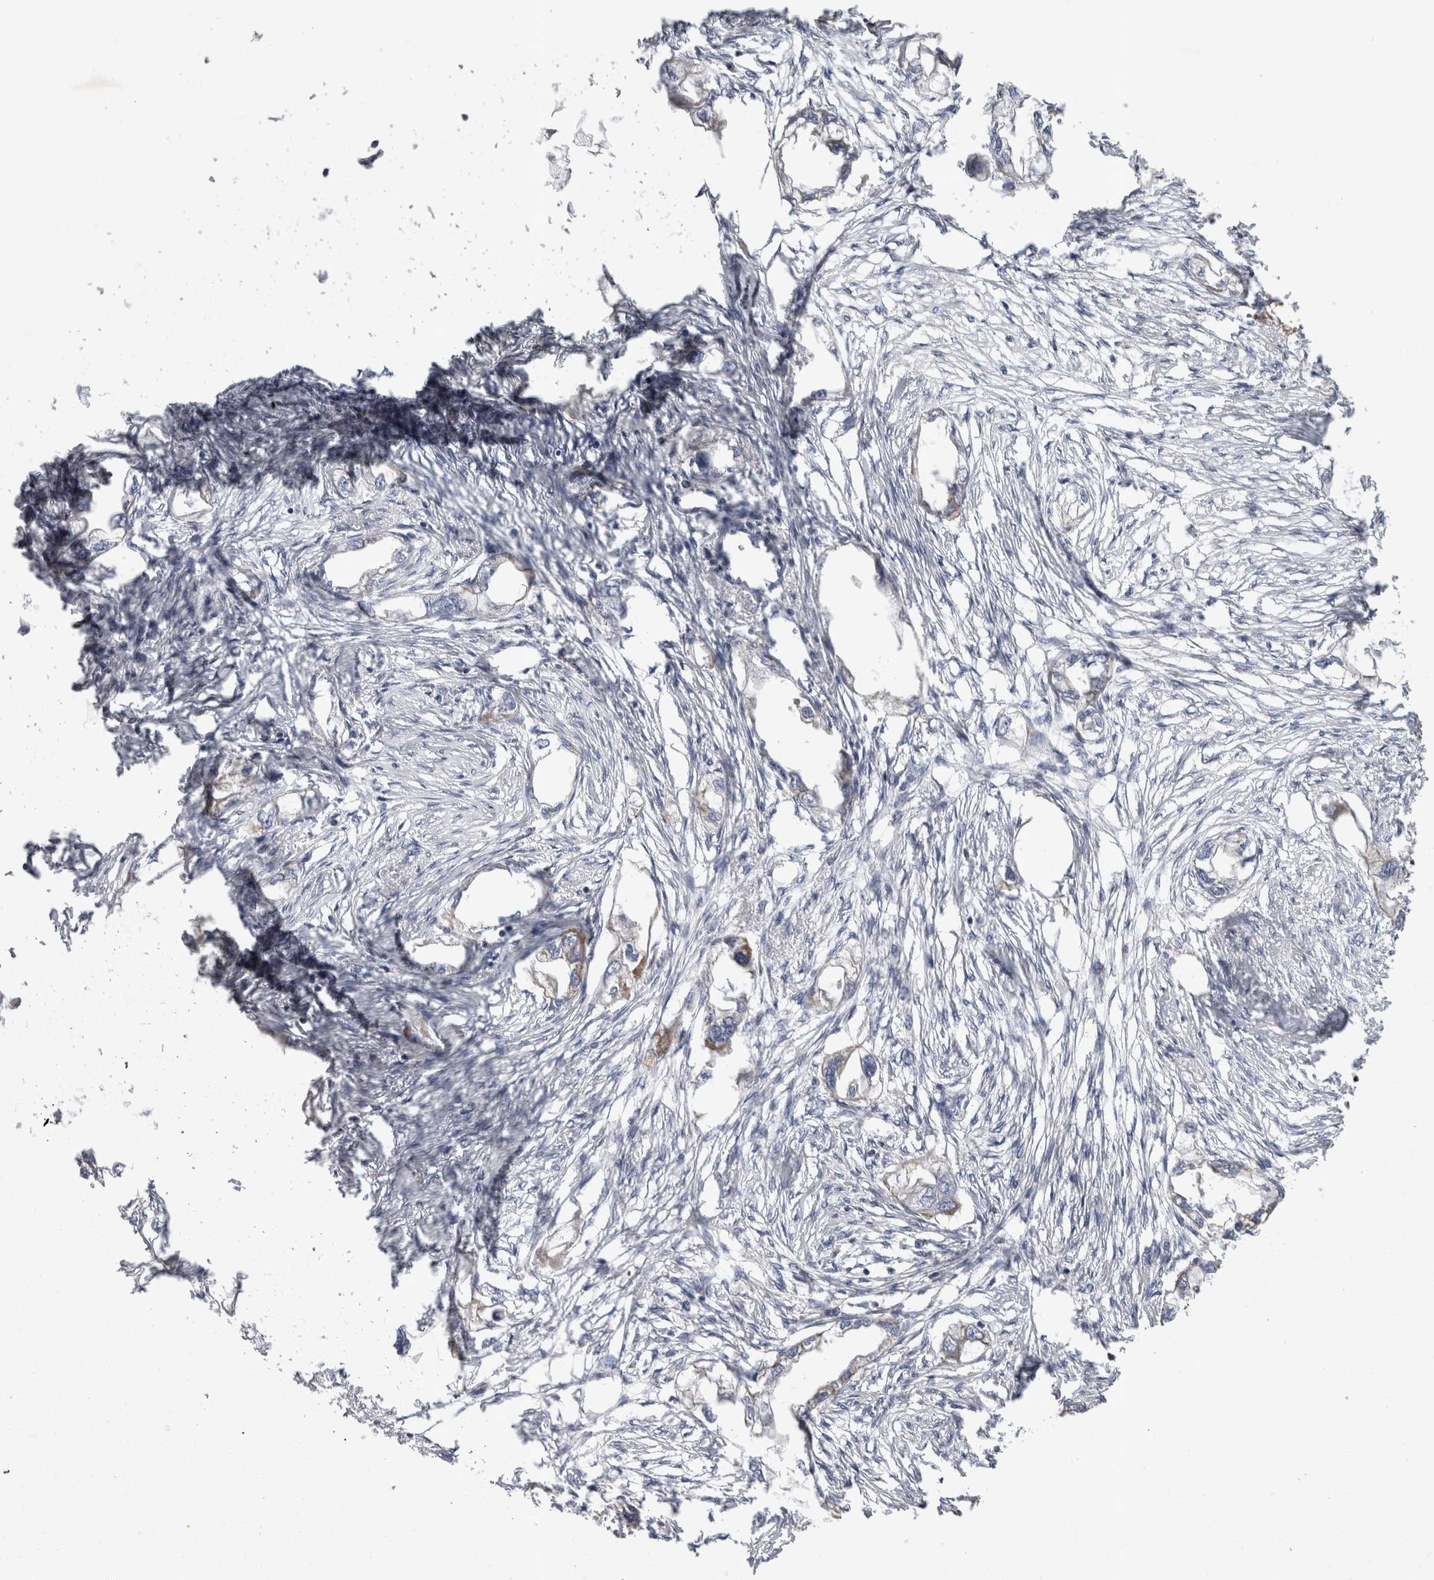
{"staining": {"intensity": "moderate", "quantity": "25%-75%", "location": "cytoplasmic/membranous"}, "tissue": "endometrial cancer", "cell_type": "Tumor cells", "image_type": "cancer", "snomed": [{"axis": "morphology", "description": "Adenocarcinoma, NOS"}, {"axis": "topography", "description": "Uterus"}], "caption": "Human endometrial cancer stained with a protein marker reveals moderate staining in tumor cells.", "gene": "HDHD3", "patient": {"sex": "female", "age": 77}}